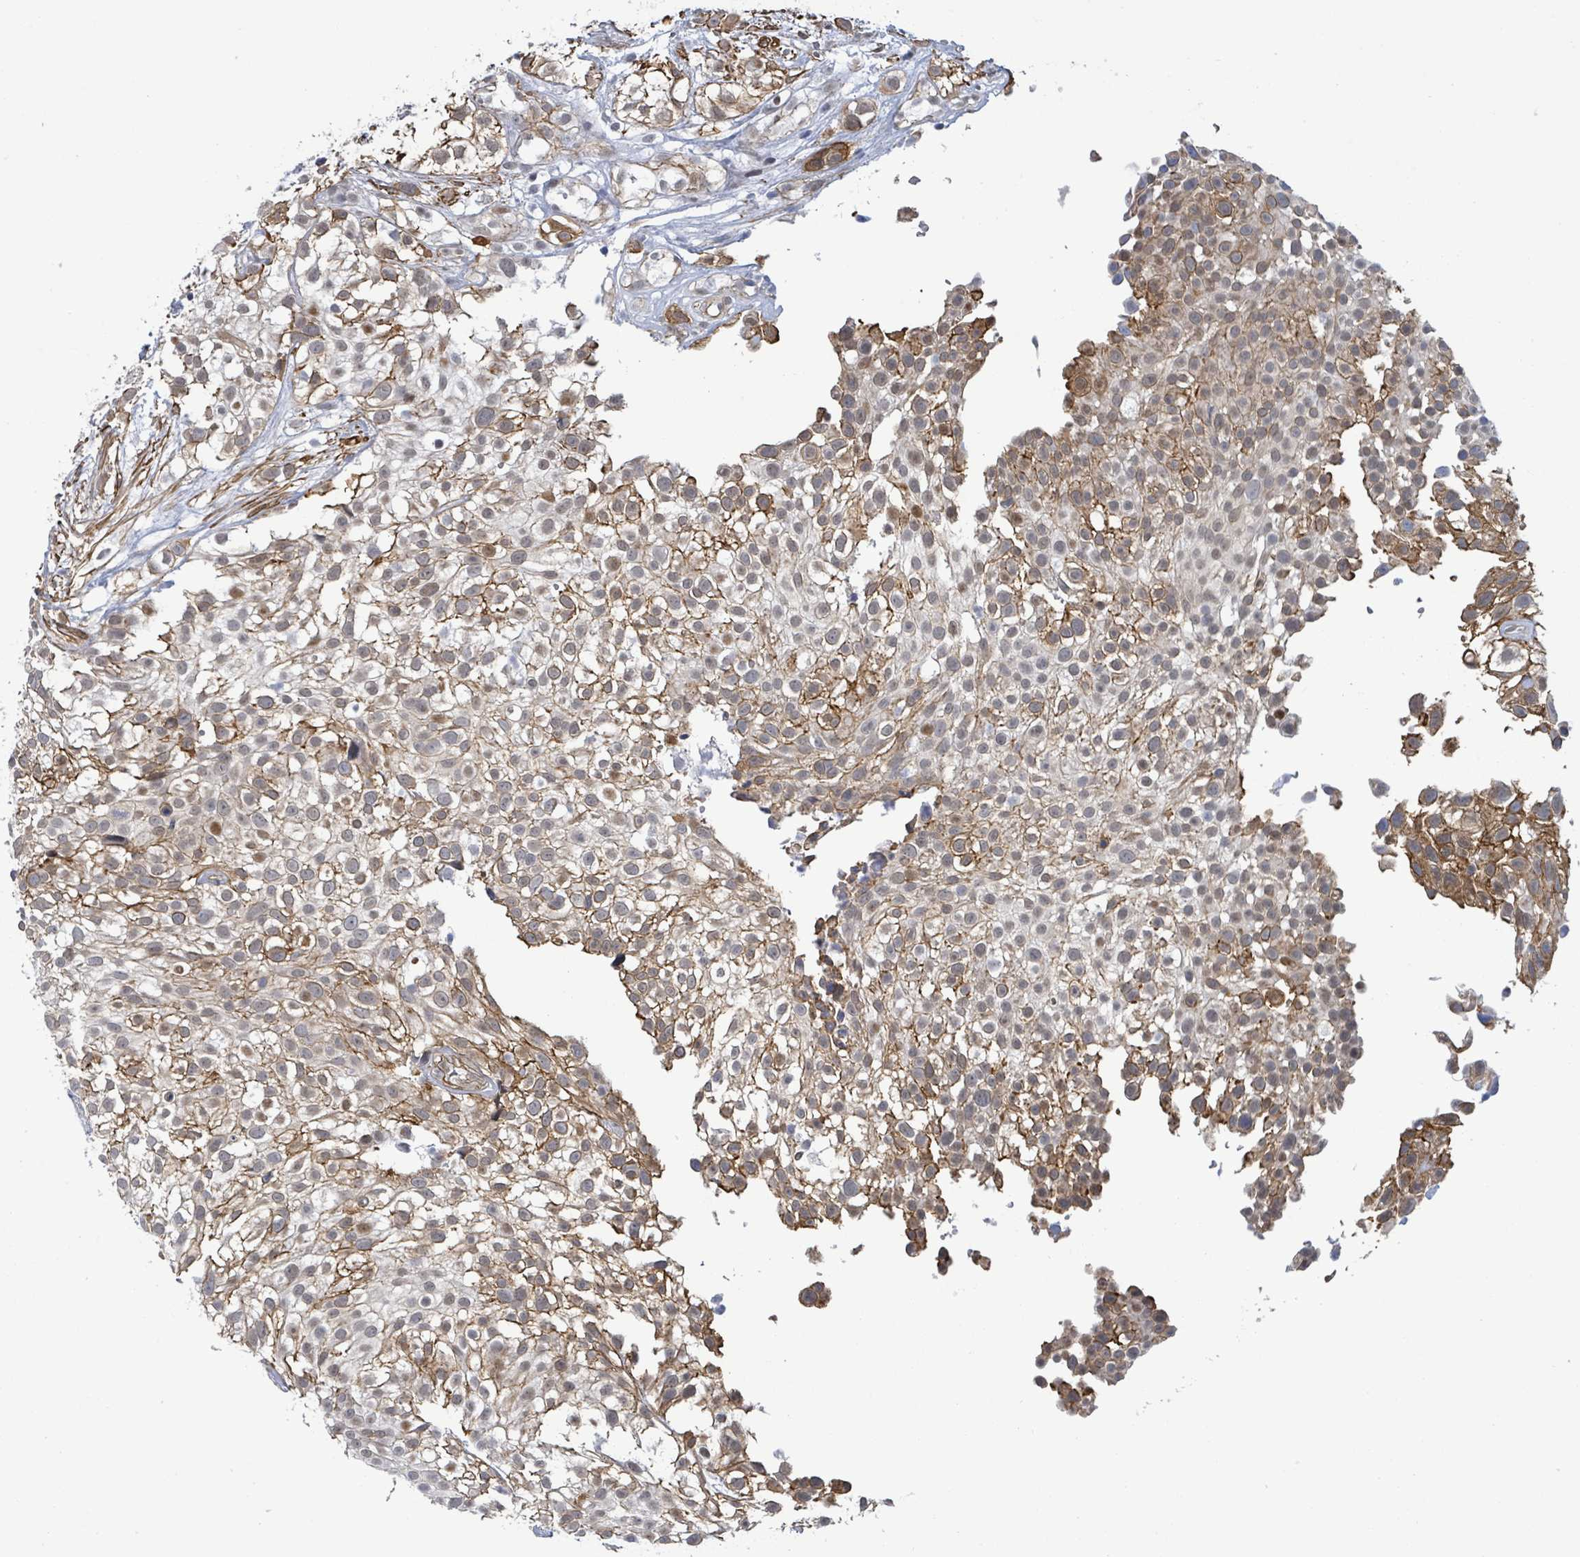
{"staining": {"intensity": "moderate", "quantity": ">75%", "location": "cytoplasmic/membranous"}, "tissue": "urothelial cancer", "cell_type": "Tumor cells", "image_type": "cancer", "snomed": [{"axis": "morphology", "description": "Urothelial carcinoma, High grade"}, {"axis": "topography", "description": "Urinary bladder"}], "caption": "A micrograph of human urothelial cancer stained for a protein exhibits moderate cytoplasmic/membranous brown staining in tumor cells.", "gene": "DMRTC1B", "patient": {"sex": "male", "age": 56}}